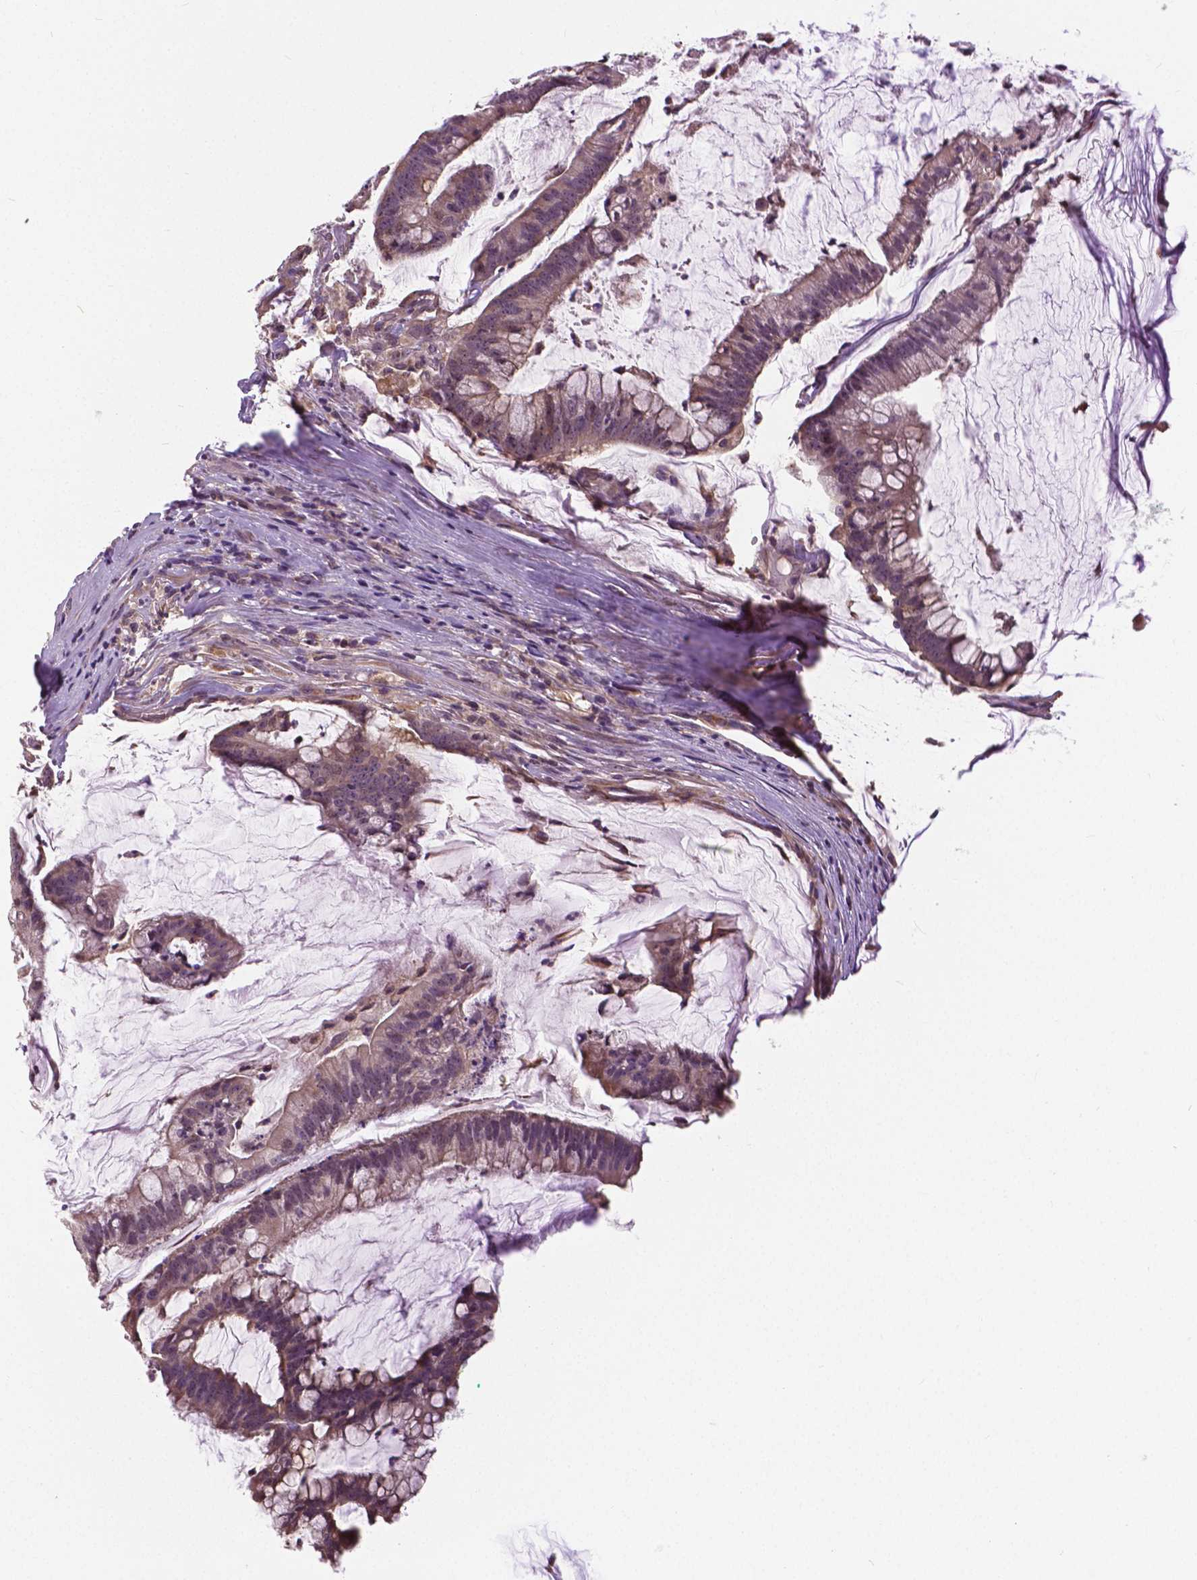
{"staining": {"intensity": "negative", "quantity": "none", "location": "none"}, "tissue": "colorectal cancer", "cell_type": "Tumor cells", "image_type": "cancer", "snomed": [{"axis": "morphology", "description": "Adenocarcinoma, NOS"}, {"axis": "topography", "description": "Colon"}], "caption": "This histopathology image is of colorectal cancer stained with immunohistochemistry (IHC) to label a protein in brown with the nuclei are counter-stained blue. There is no positivity in tumor cells.", "gene": "ANXA13", "patient": {"sex": "male", "age": 62}}